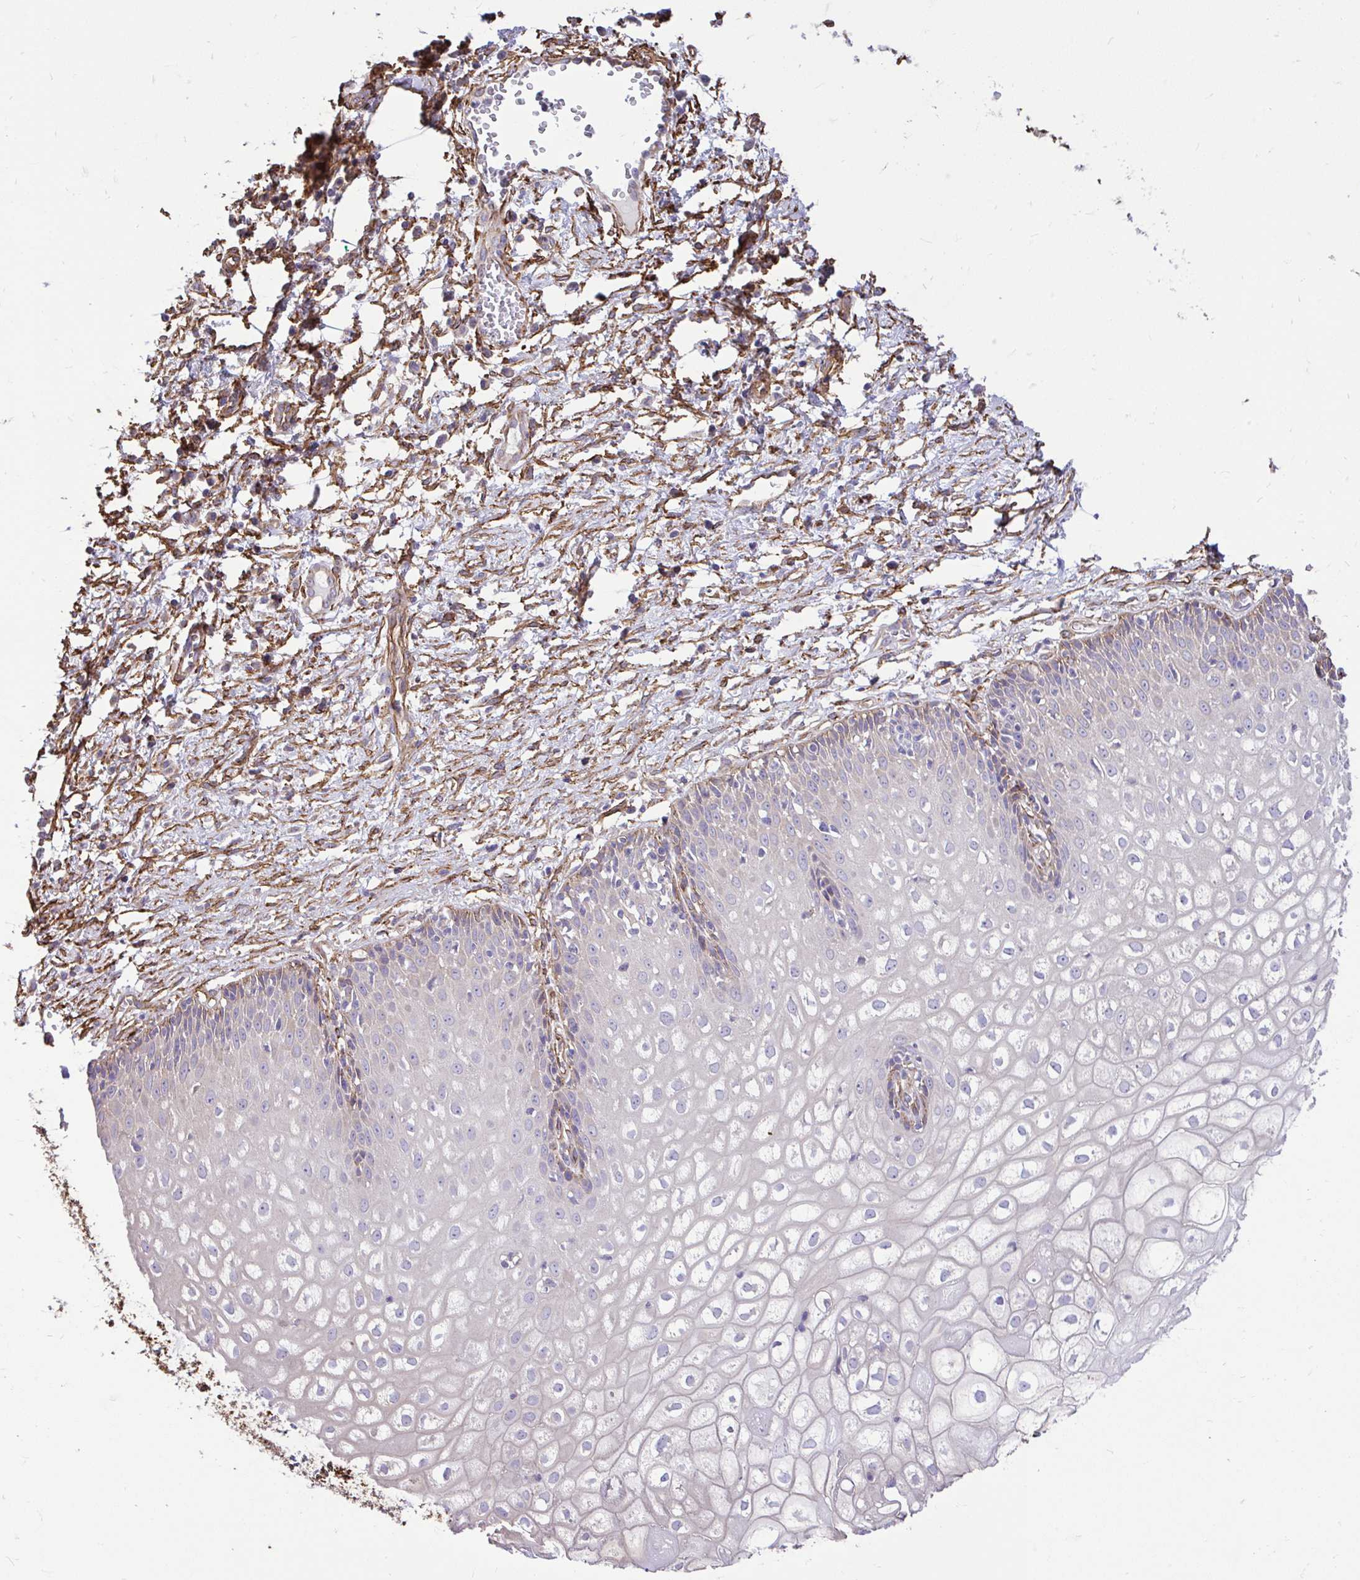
{"staining": {"intensity": "negative", "quantity": "none", "location": "none"}, "tissue": "cervix", "cell_type": "Glandular cells", "image_type": "normal", "snomed": [{"axis": "morphology", "description": "Normal tissue, NOS"}, {"axis": "topography", "description": "Cervix"}], "caption": "This histopathology image is of benign cervix stained with IHC to label a protein in brown with the nuclei are counter-stained blue. There is no expression in glandular cells. (DAB (3,3'-diaminobenzidine) immunohistochemistry visualized using brightfield microscopy, high magnification).", "gene": "PTPRK", "patient": {"sex": "female", "age": 36}}